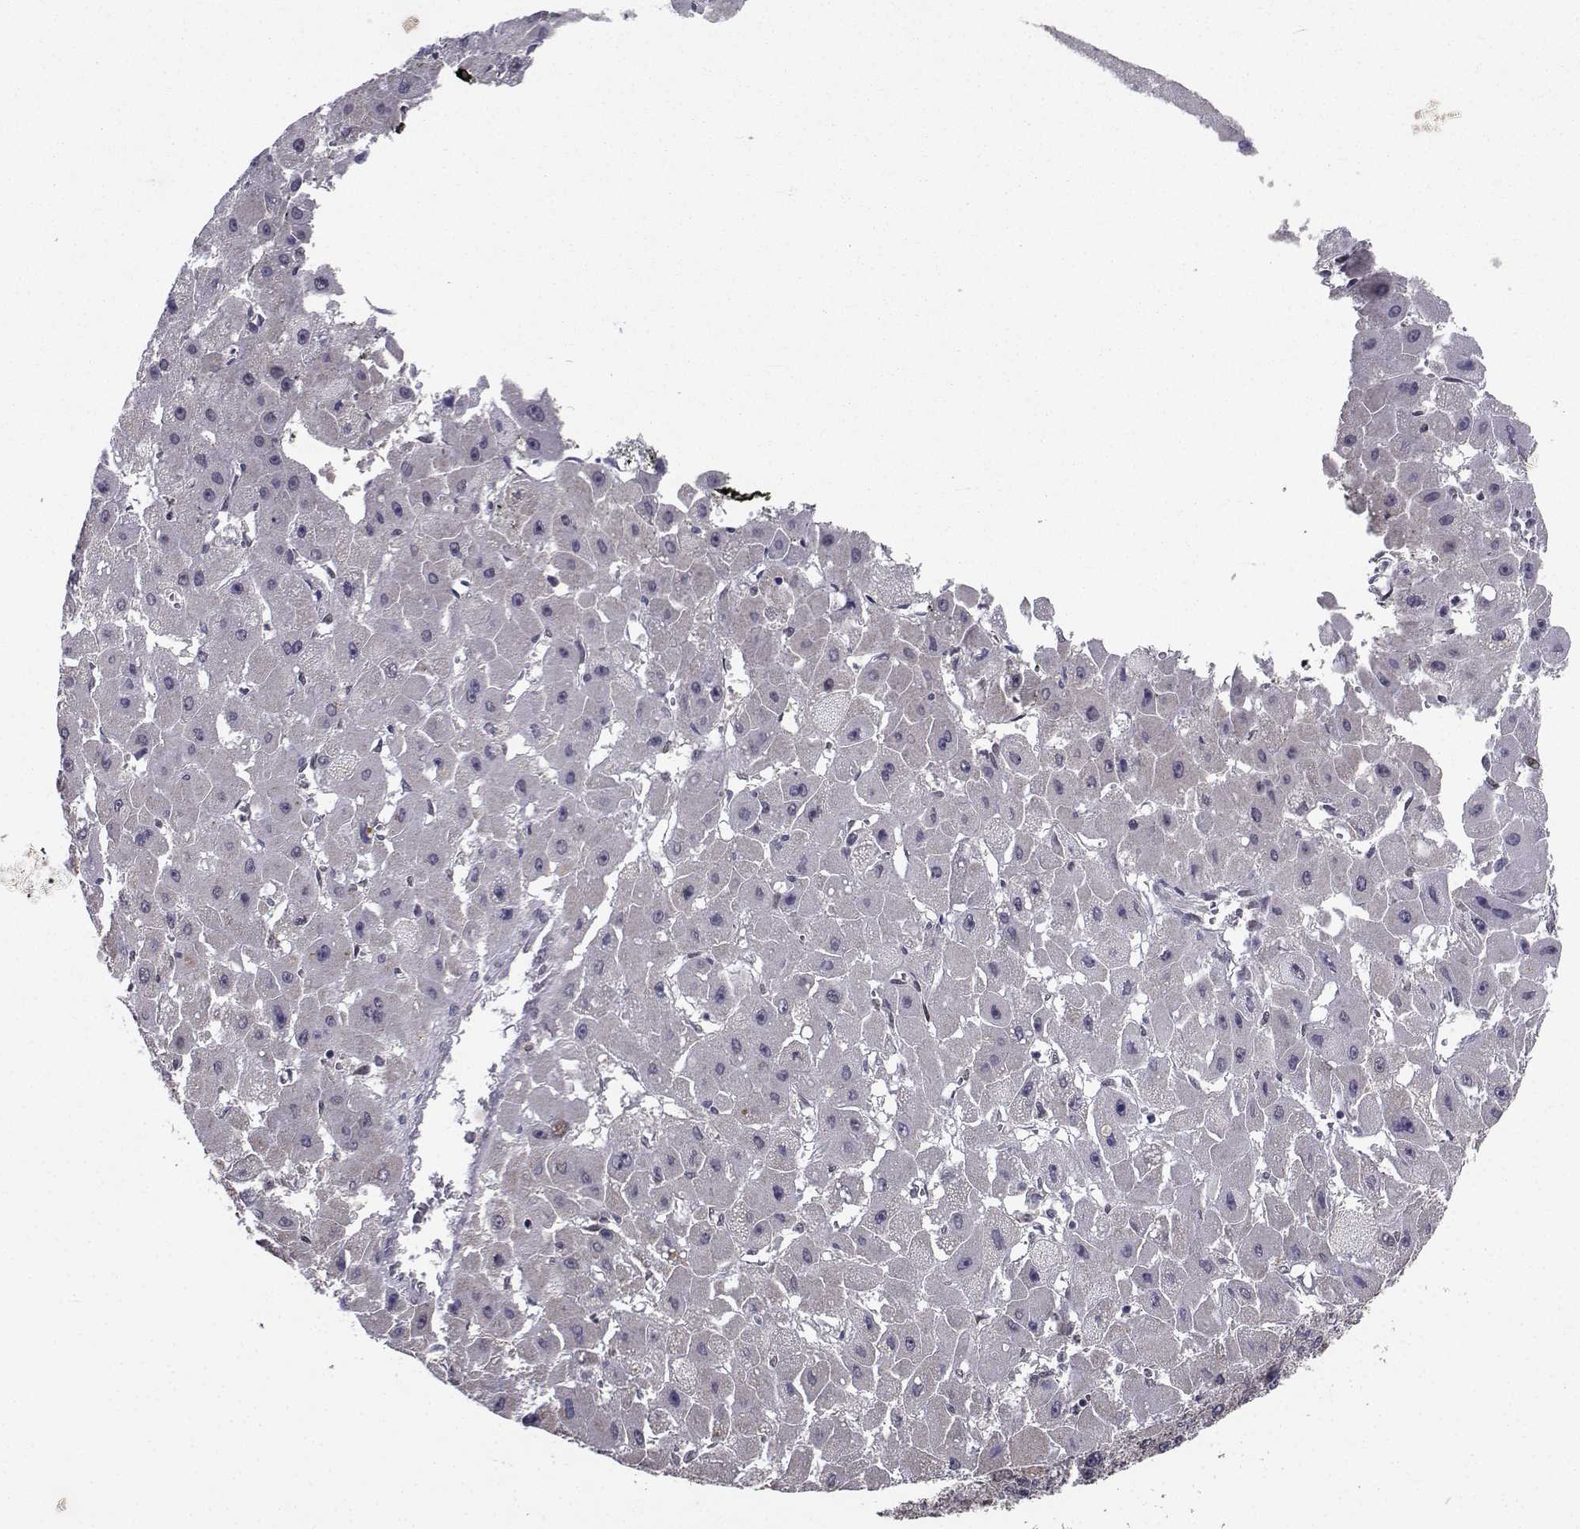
{"staining": {"intensity": "weak", "quantity": "<25%", "location": "cytoplasmic/membranous"}, "tissue": "liver cancer", "cell_type": "Tumor cells", "image_type": "cancer", "snomed": [{"axis": "morphology", "description": "Carcinoma, Hepatocellular, NOS"}, {"axis": "topography", "description": "Liver"}], "caption": "A photomicrograph of human liver cancer (hepatocellular carcinoma) is negative for staining in tumor cells. (Brightfield microscopy of DAB immunohistochemistry (IHC) at high magnification).", "gene": "CYP2S1", "patient": {"sex": "female", "age": 25}}